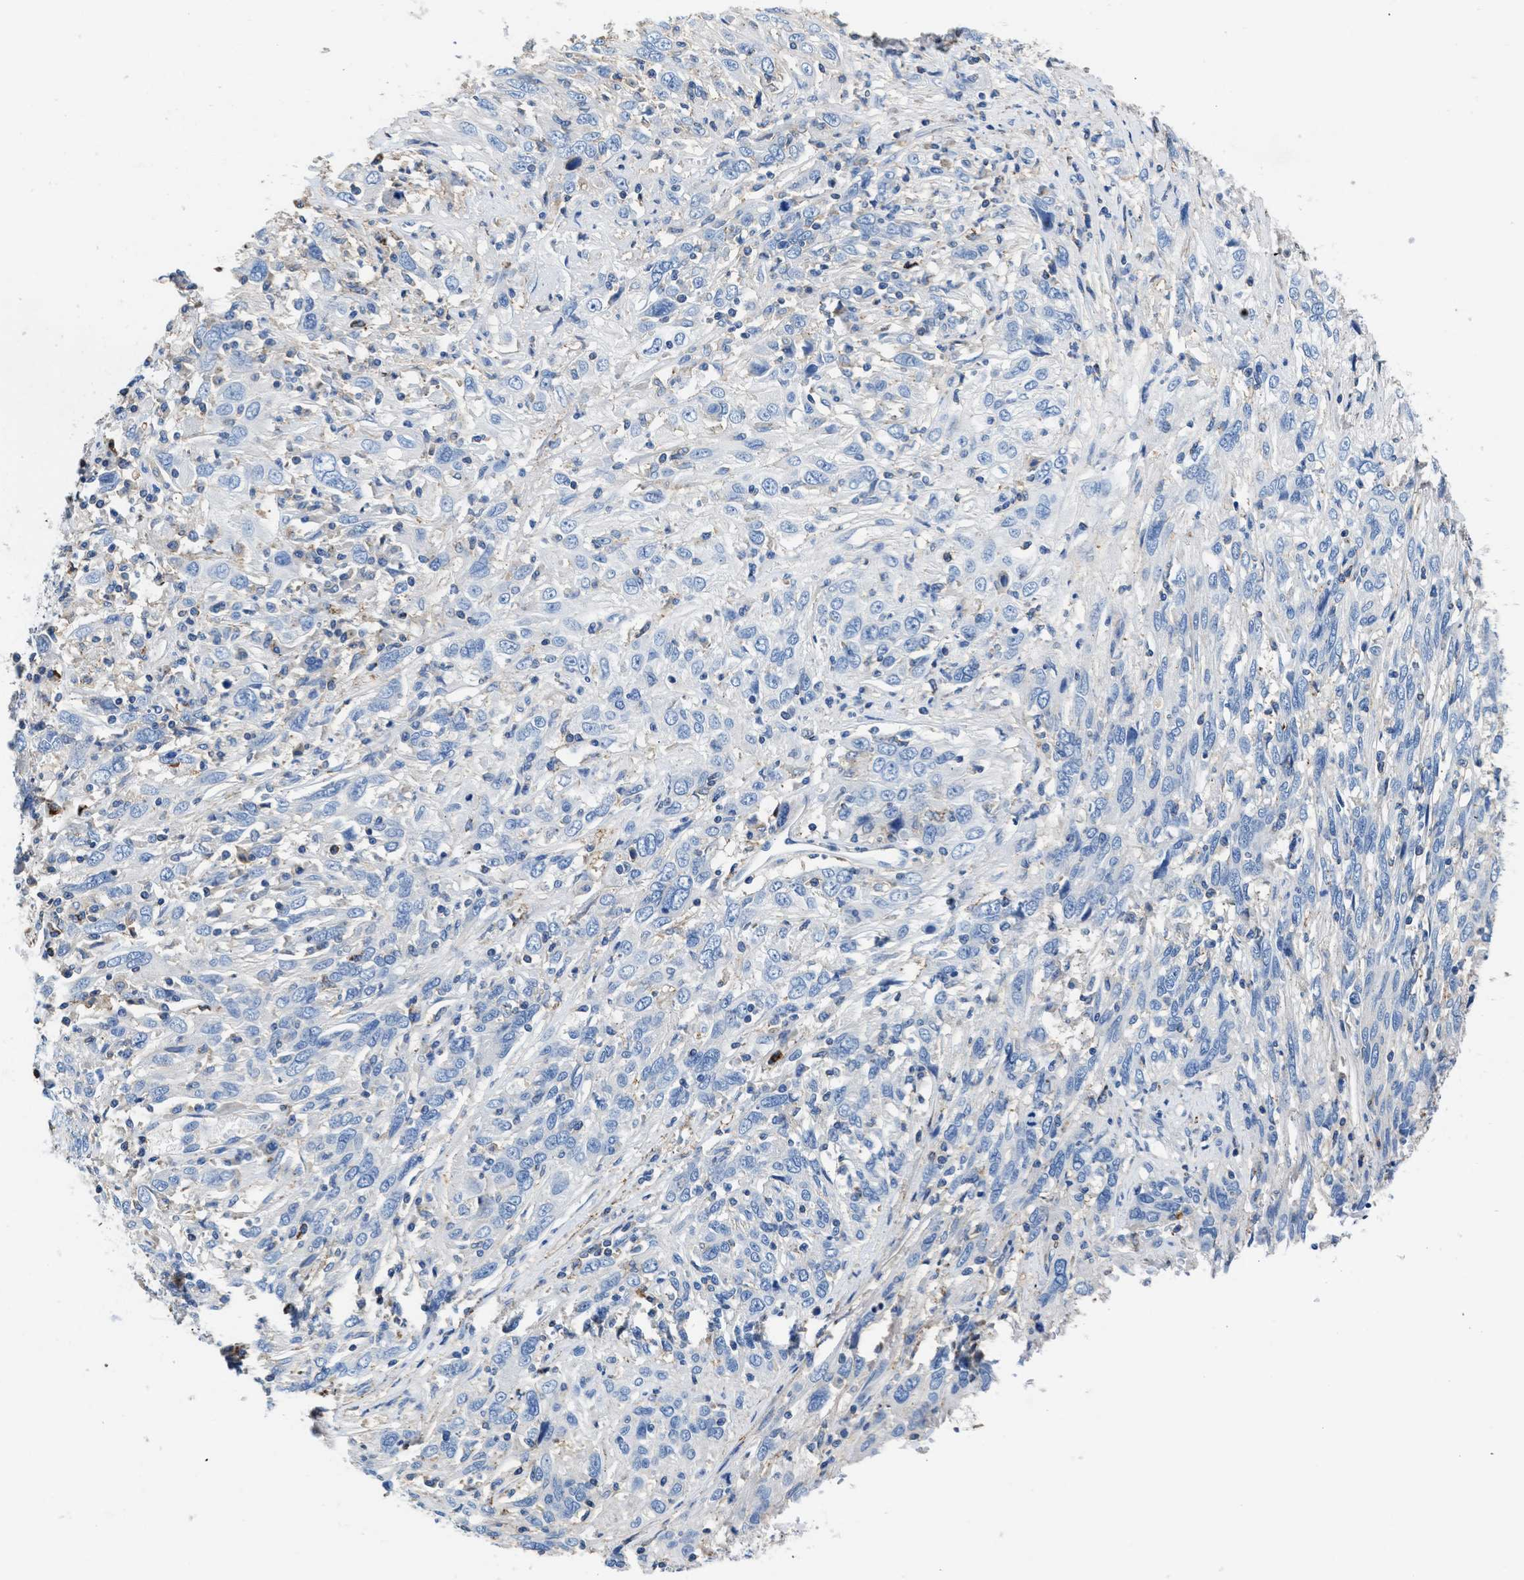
{"staining": {"intensity": "negative", "quantity": "none", "location": "none"}, "tissue": "cervical cancer", "cell_type": "Tumor cells", "image_type": "cancer", "snomed": [{"axis": "morphology", "description": "Squamous cell carcinoma, NOS"}, {"axis": "topography", "description": "Cervix"}], "caption": "This is an immunohistochemistry histopathology image of cervical cancer. There is no staining in tumor cells.", "gene": "KCNQ4", "patient": {"sex": "female", "age": 46}}